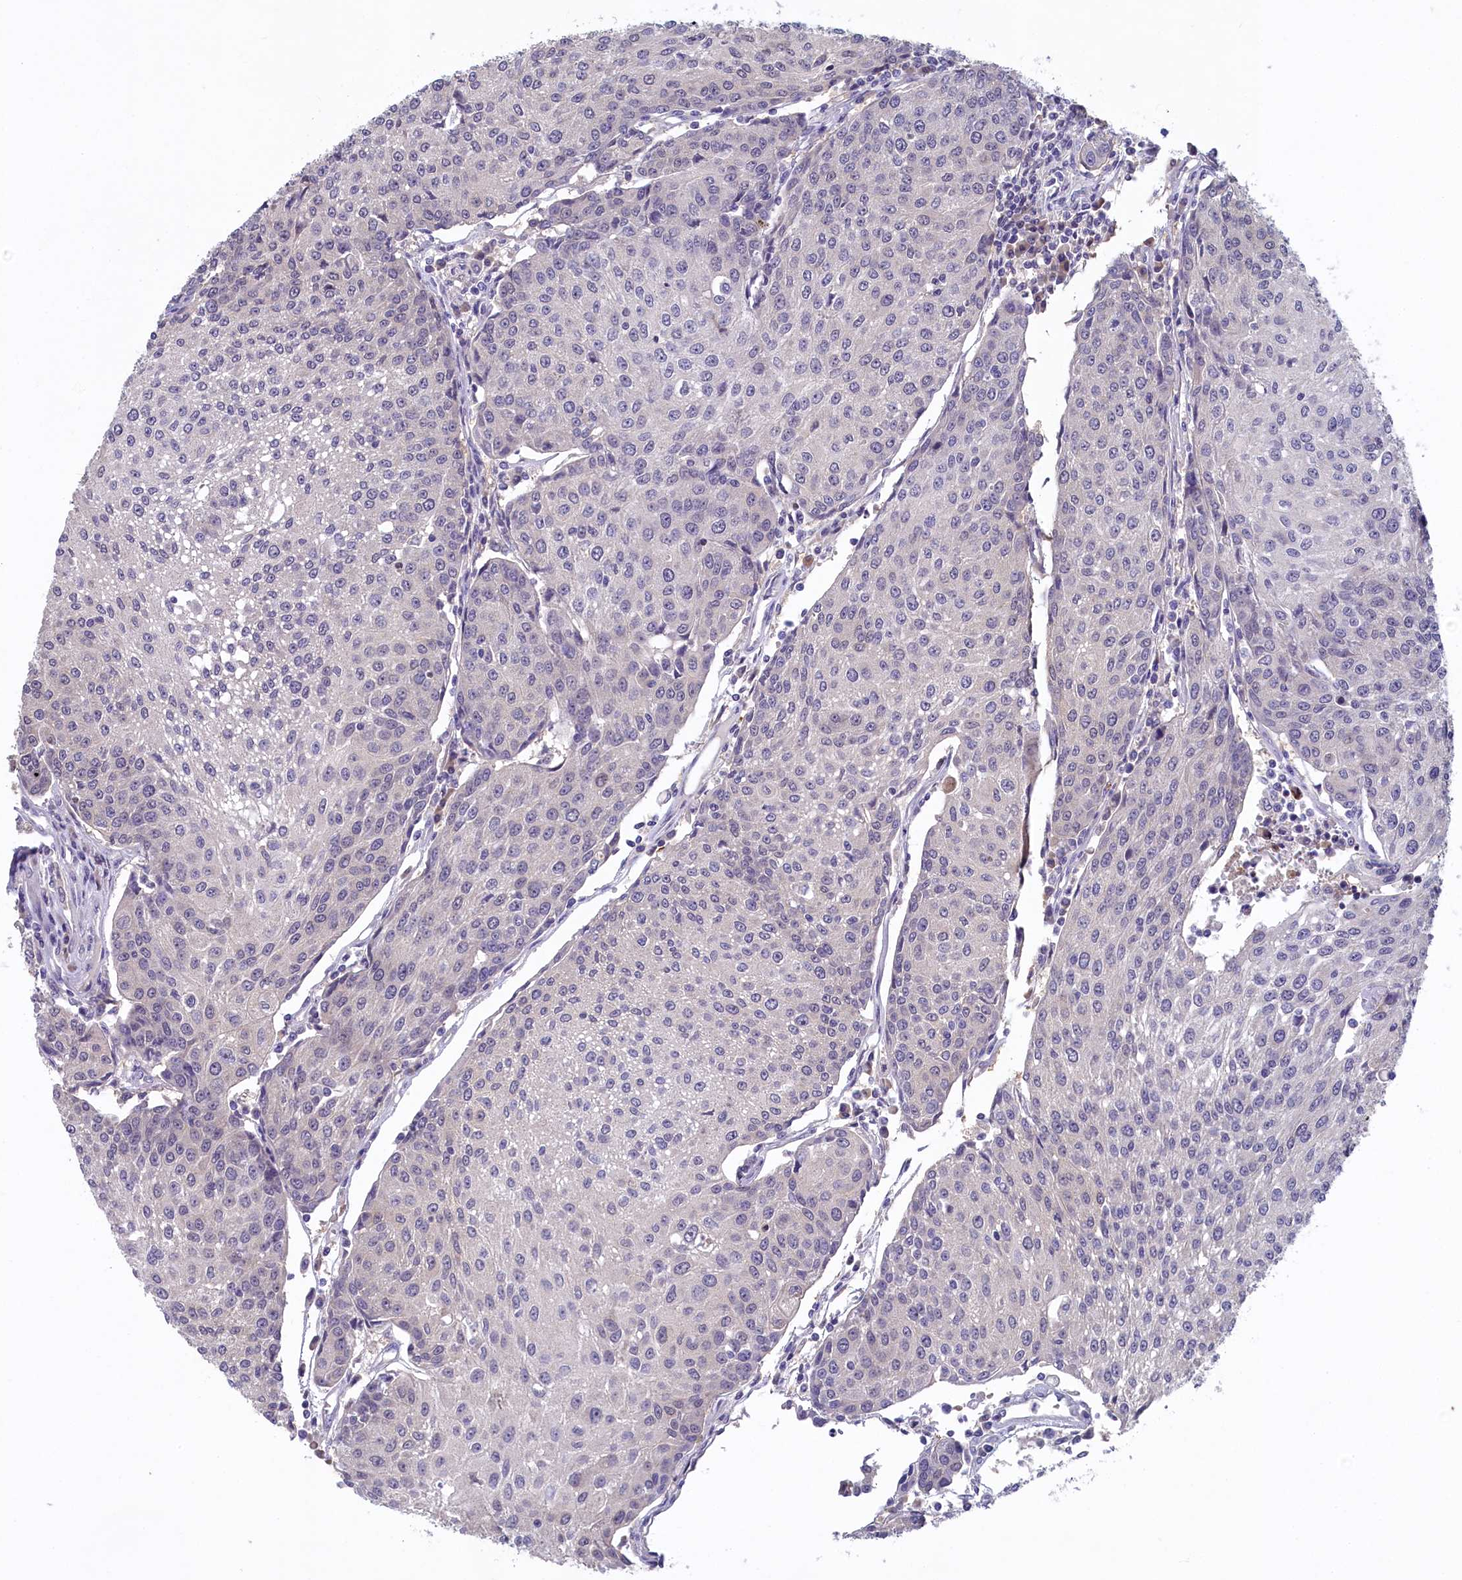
{"staining": {"intensity": "negative", "quantity": "none", "location": "none"}, "tissue": "urothelial cancer", "cell_type": "Tumor cells", "image_type": "cancer", "snomed": [{"axis": "morphology", "description": "Urothelial carcinoma, High grade"}, {"axis": "topography", "description": "Urinary bladder"}], "caption": "The micrograph exhibits no significant staining in tumor cells of urothelial cancer. The staining was performed using DAB (3,3'-diaminobenzidine) to visualize the protein expression in brown, while the nuclei were stained in blue with hematoxylin (Magnification: 20x).", "gene": "UCHL3", "patient": {"sex": "female", "age": 85}}